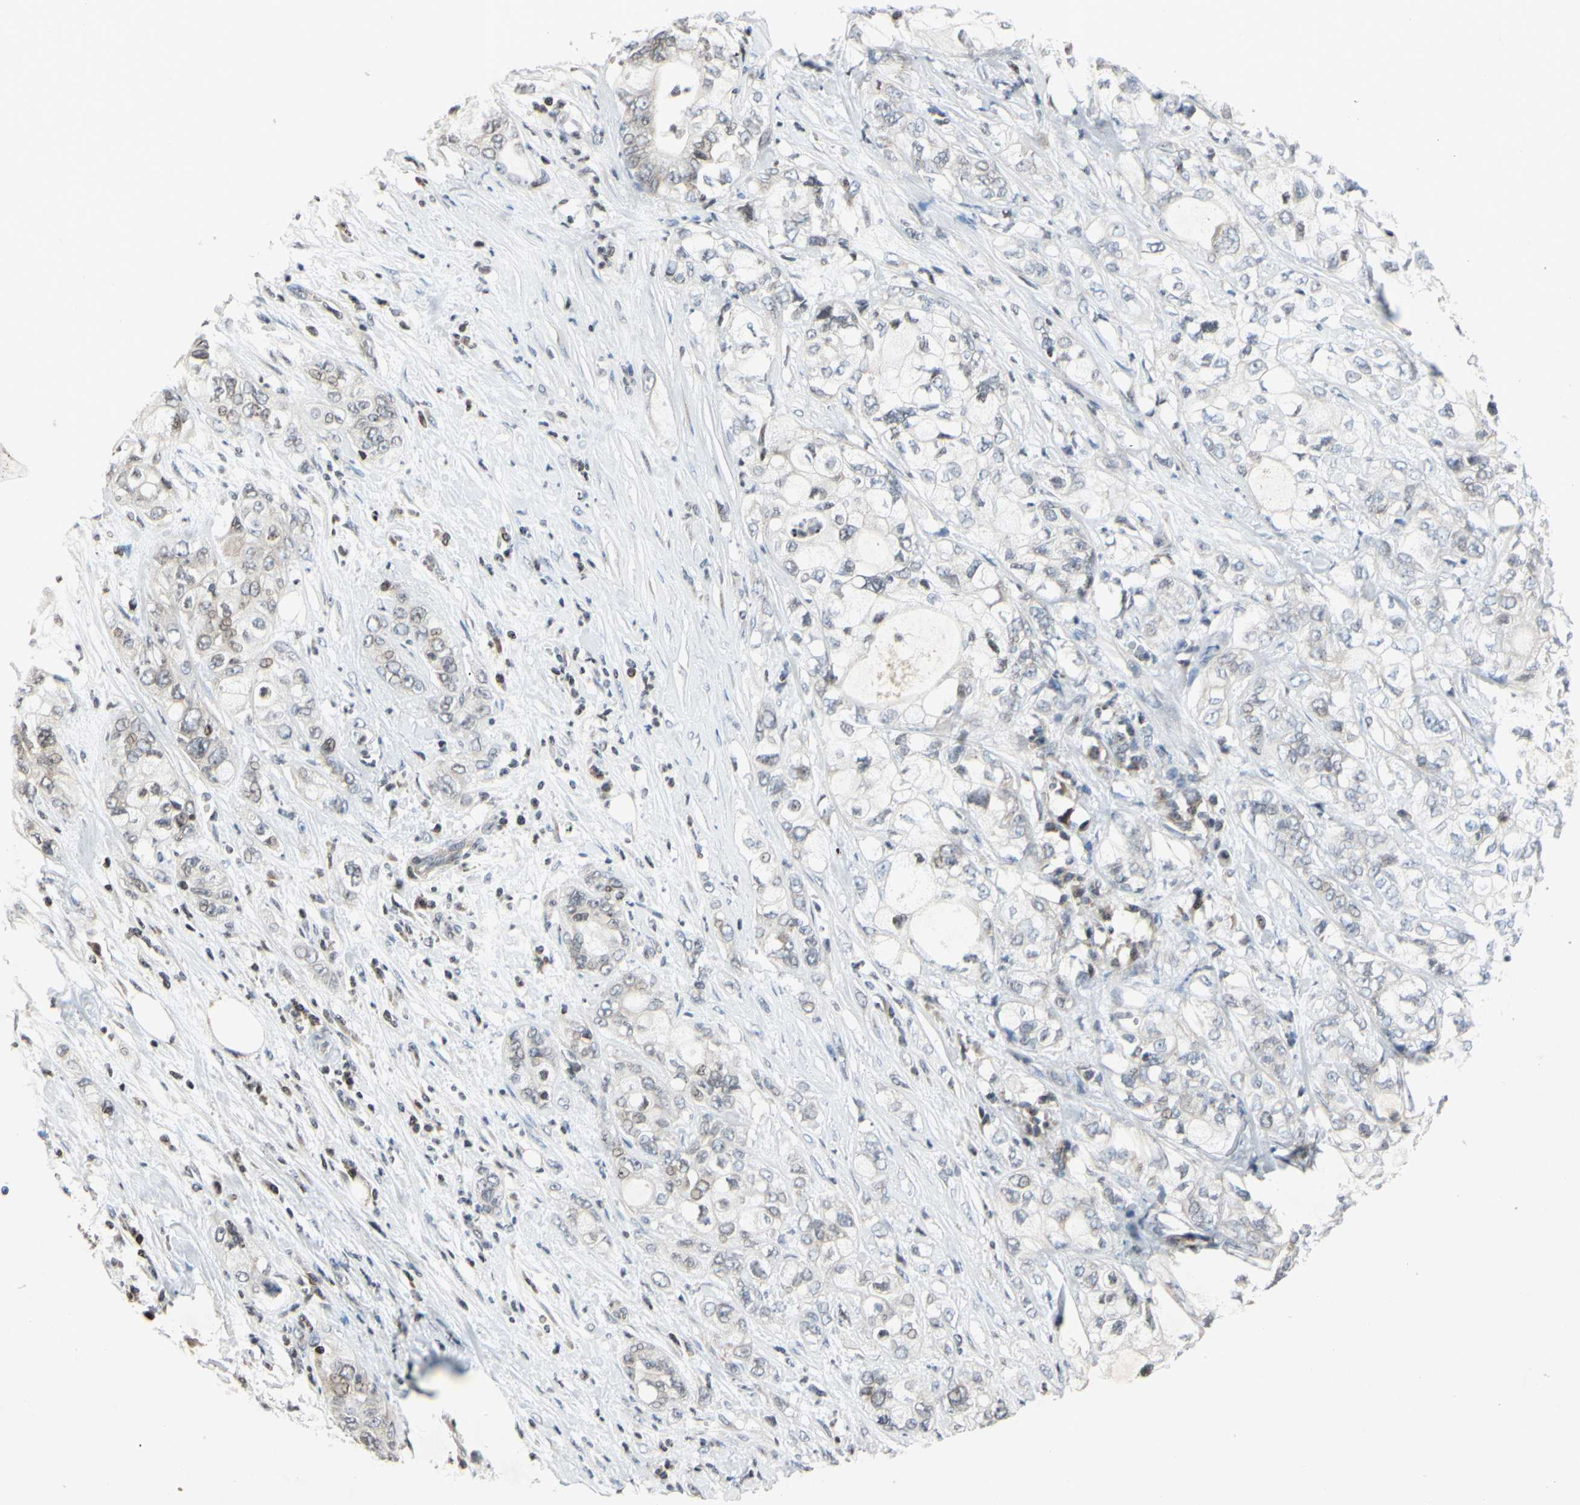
{"staining": {"intensity": "weak", "quantity": "<25%", "location": "nuclear"}, "tissue": "pancreatic cancer", "cell_type": "Tumor cells", "image_type": "cancer", "snomed": [{"axis": "morphology", "description": "Adenocarcinoma, NOS"}, {"axis": "topography", "description": "Pancreas"}], "caption": "This is an IHC histopathology image of pancreatic adenocarcinoma. There is no positivity in tumor cells.", "gene": "ARG1", "patient": {"sex": "male", "age": 70}}